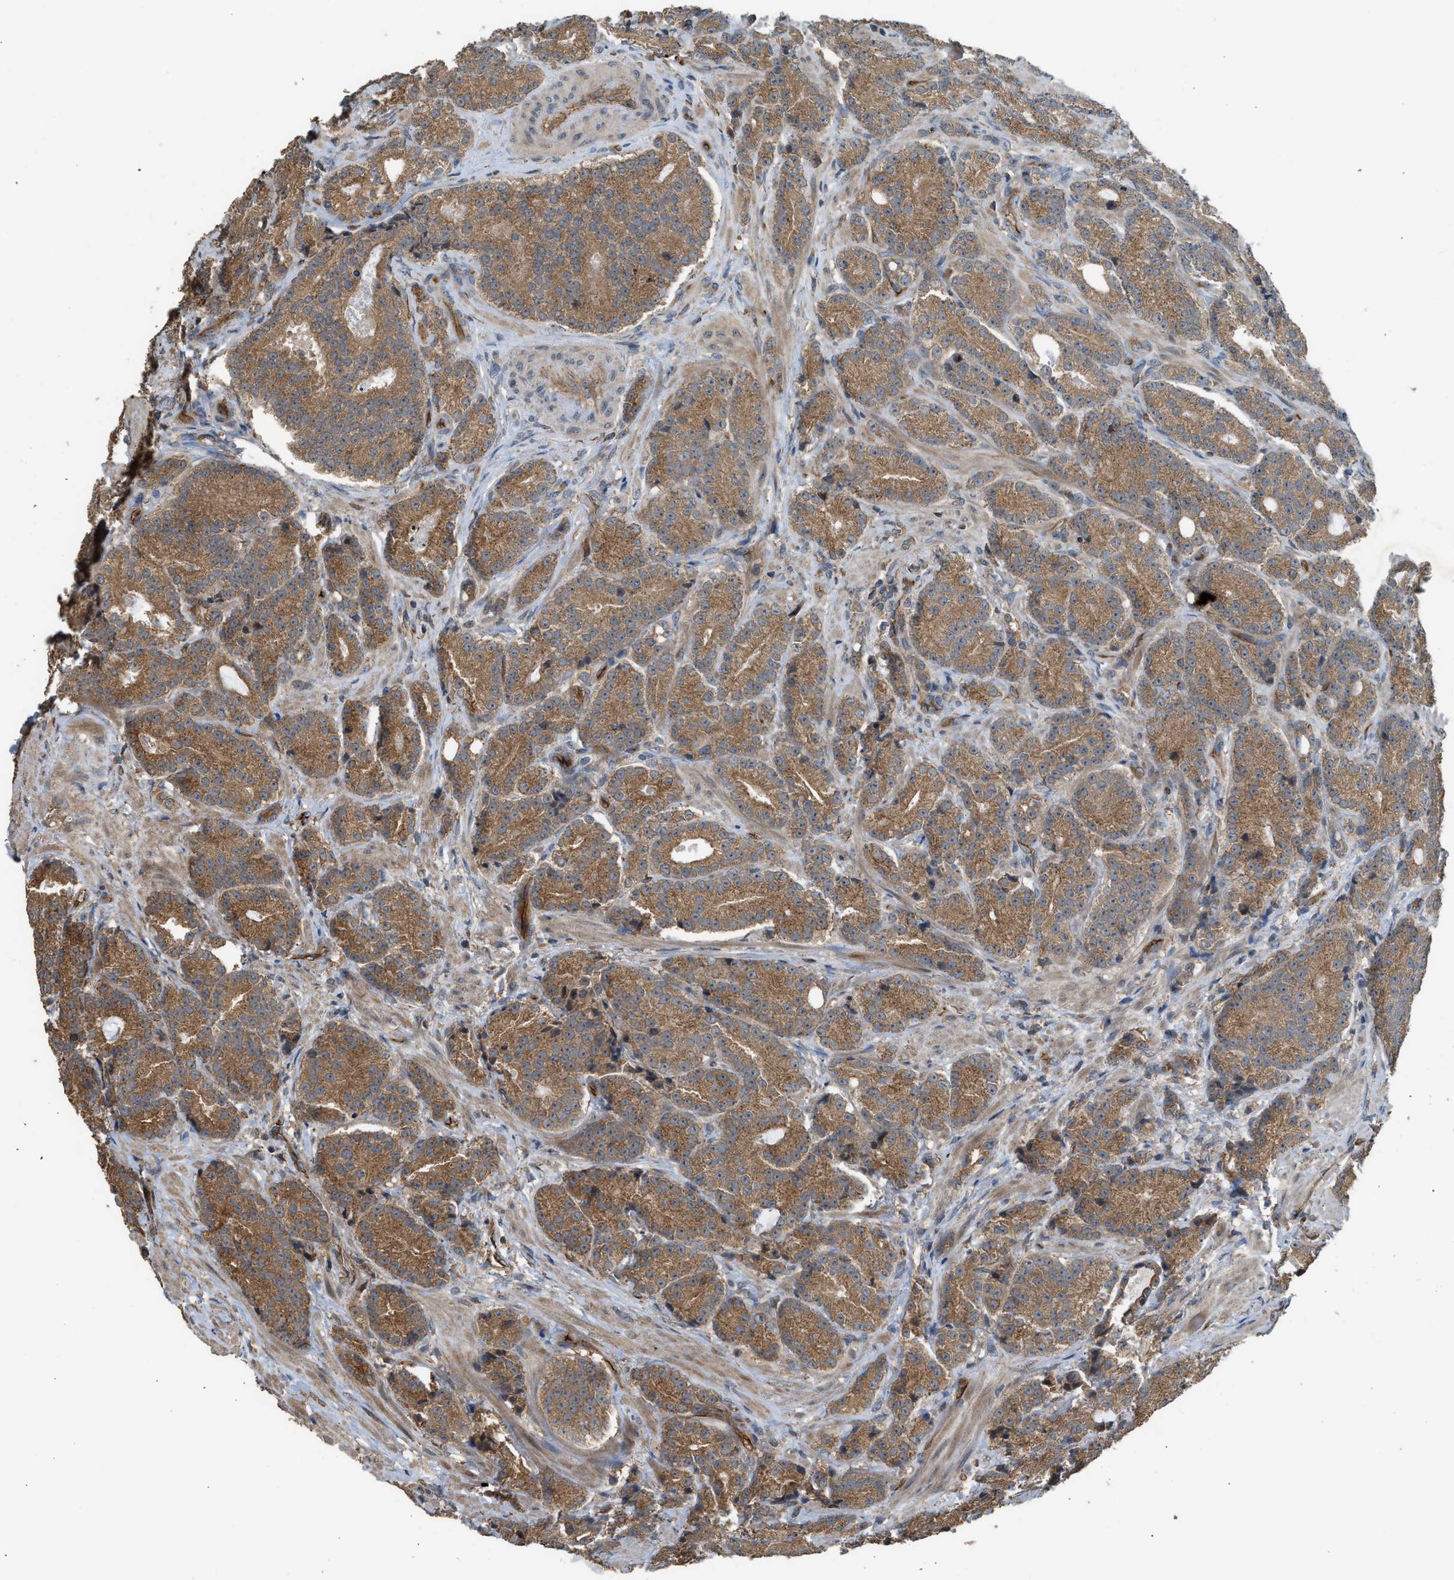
{"staining": {"intensity": "moderate", "quantity": ">75%", "location": "cytoplasmic/membranous"}, "tissue": "prostate cancer", "cell_type": "Tumor cells", "image_type": "cancer", "snomed": [{"axis": "morphology", "description": "Adenocarcinoma, High grade"}, {"axis": "topography", "description": "Prostate"}], "caption": "Approximately >75% of tumor cells in high-grade adenocarcinoma (prostate) demonstrate moderate cytoplasmic/membranous protein positivity as visualized by brown immunohistochemical staining.", "gene": "HIP1R", "patient": {"sex": "male", "age": 61}}